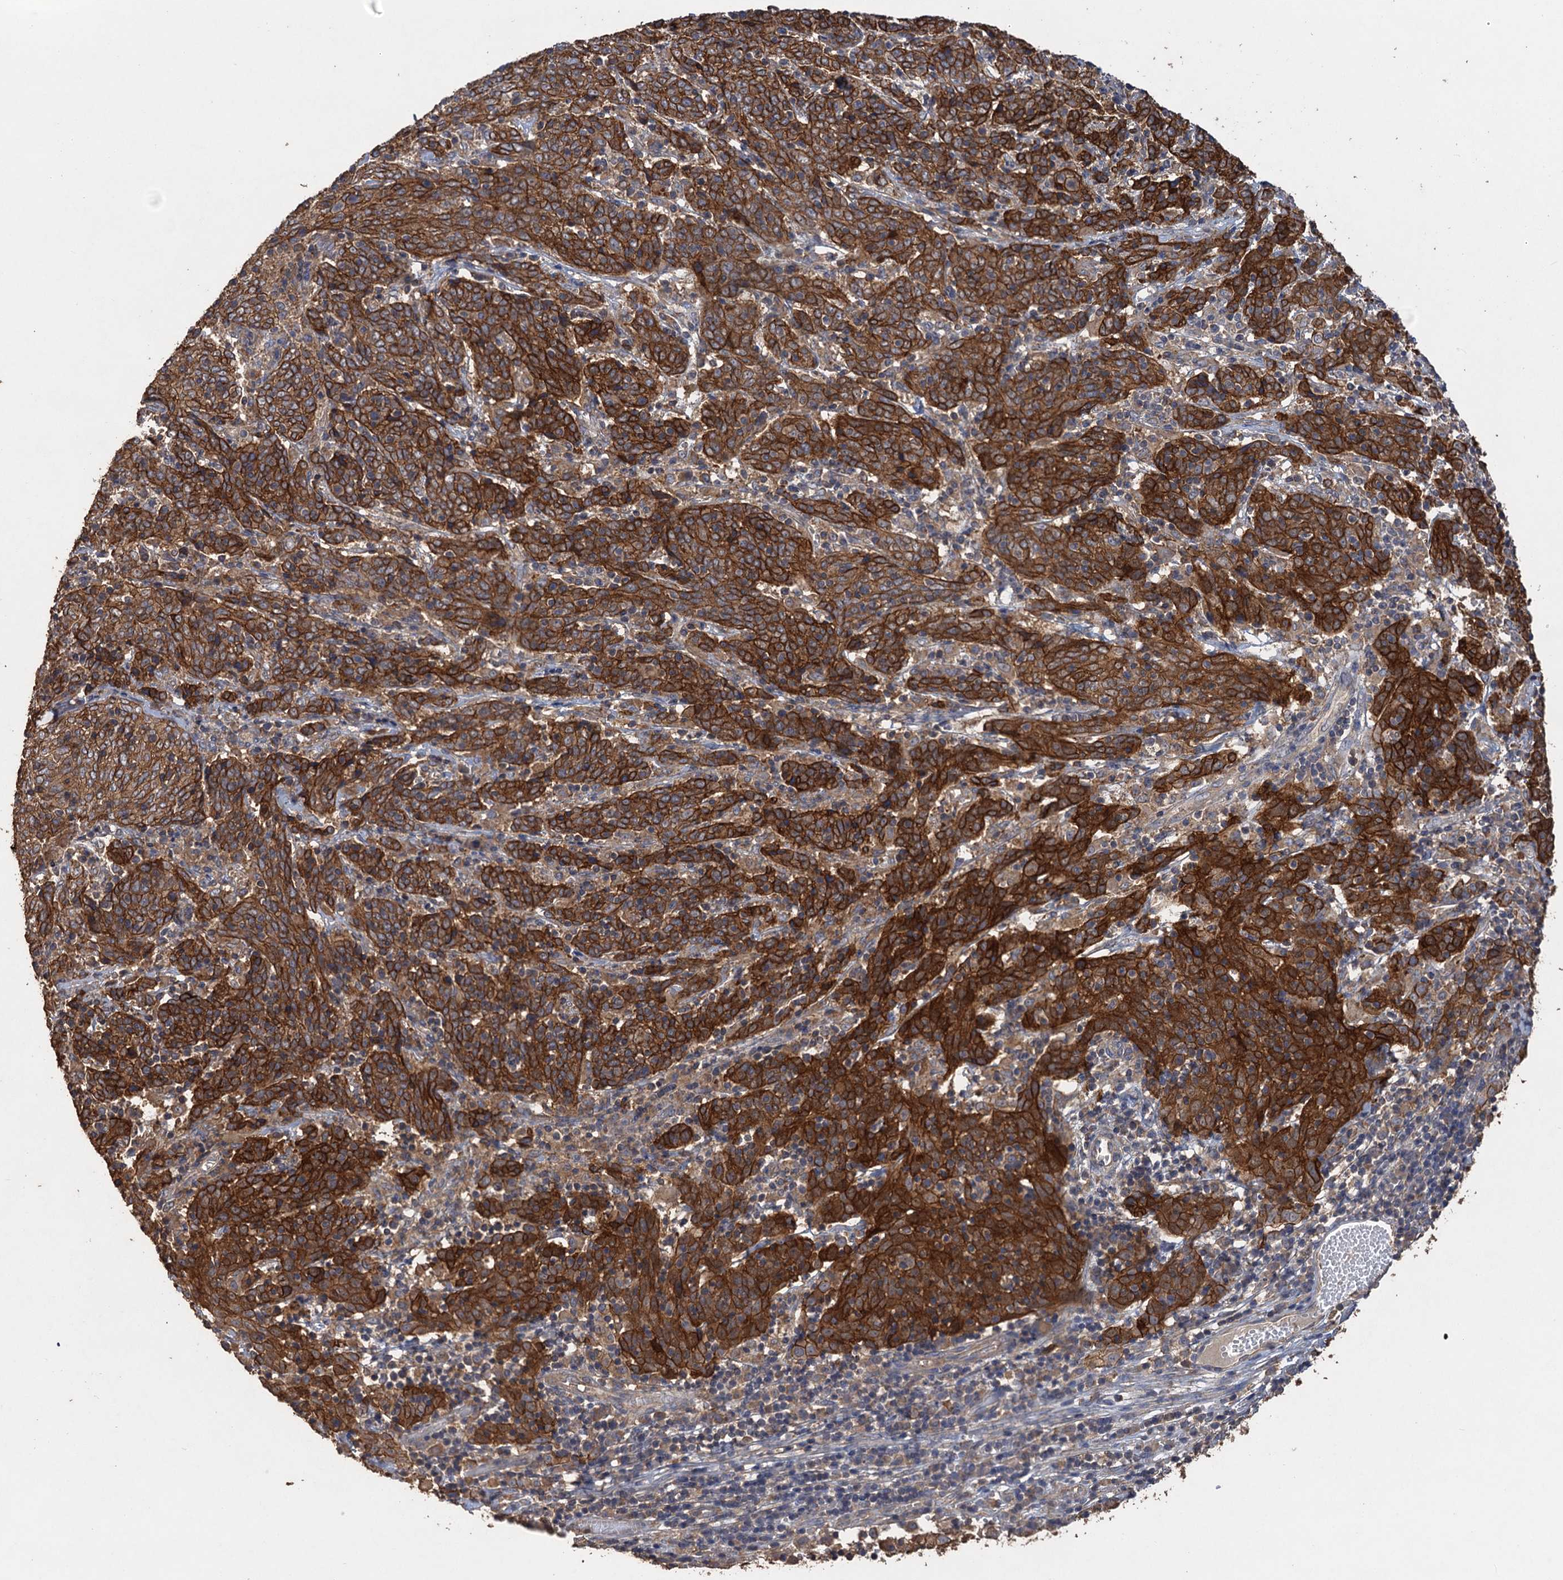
{"staining": {"intensity": "strong", "quantity": ">75%", "location": "cytoplasmic/membranous"}, "tissue": "cervical cancer", "cell_type": "Tumor cells", "image_type": "cancer", "snomed": [{"axis": "morphology", "description": "Squamous cell carcinoma, NOS"}, {"axis": "topography", "description": "Cervix"}], "caption": "Human cervical squamous cell carcinoma stained with a protein marker exhibits strong staining in tumor cells.", "gene": "SCUBE3", "patient": {"sex": "female", "age": 67}}